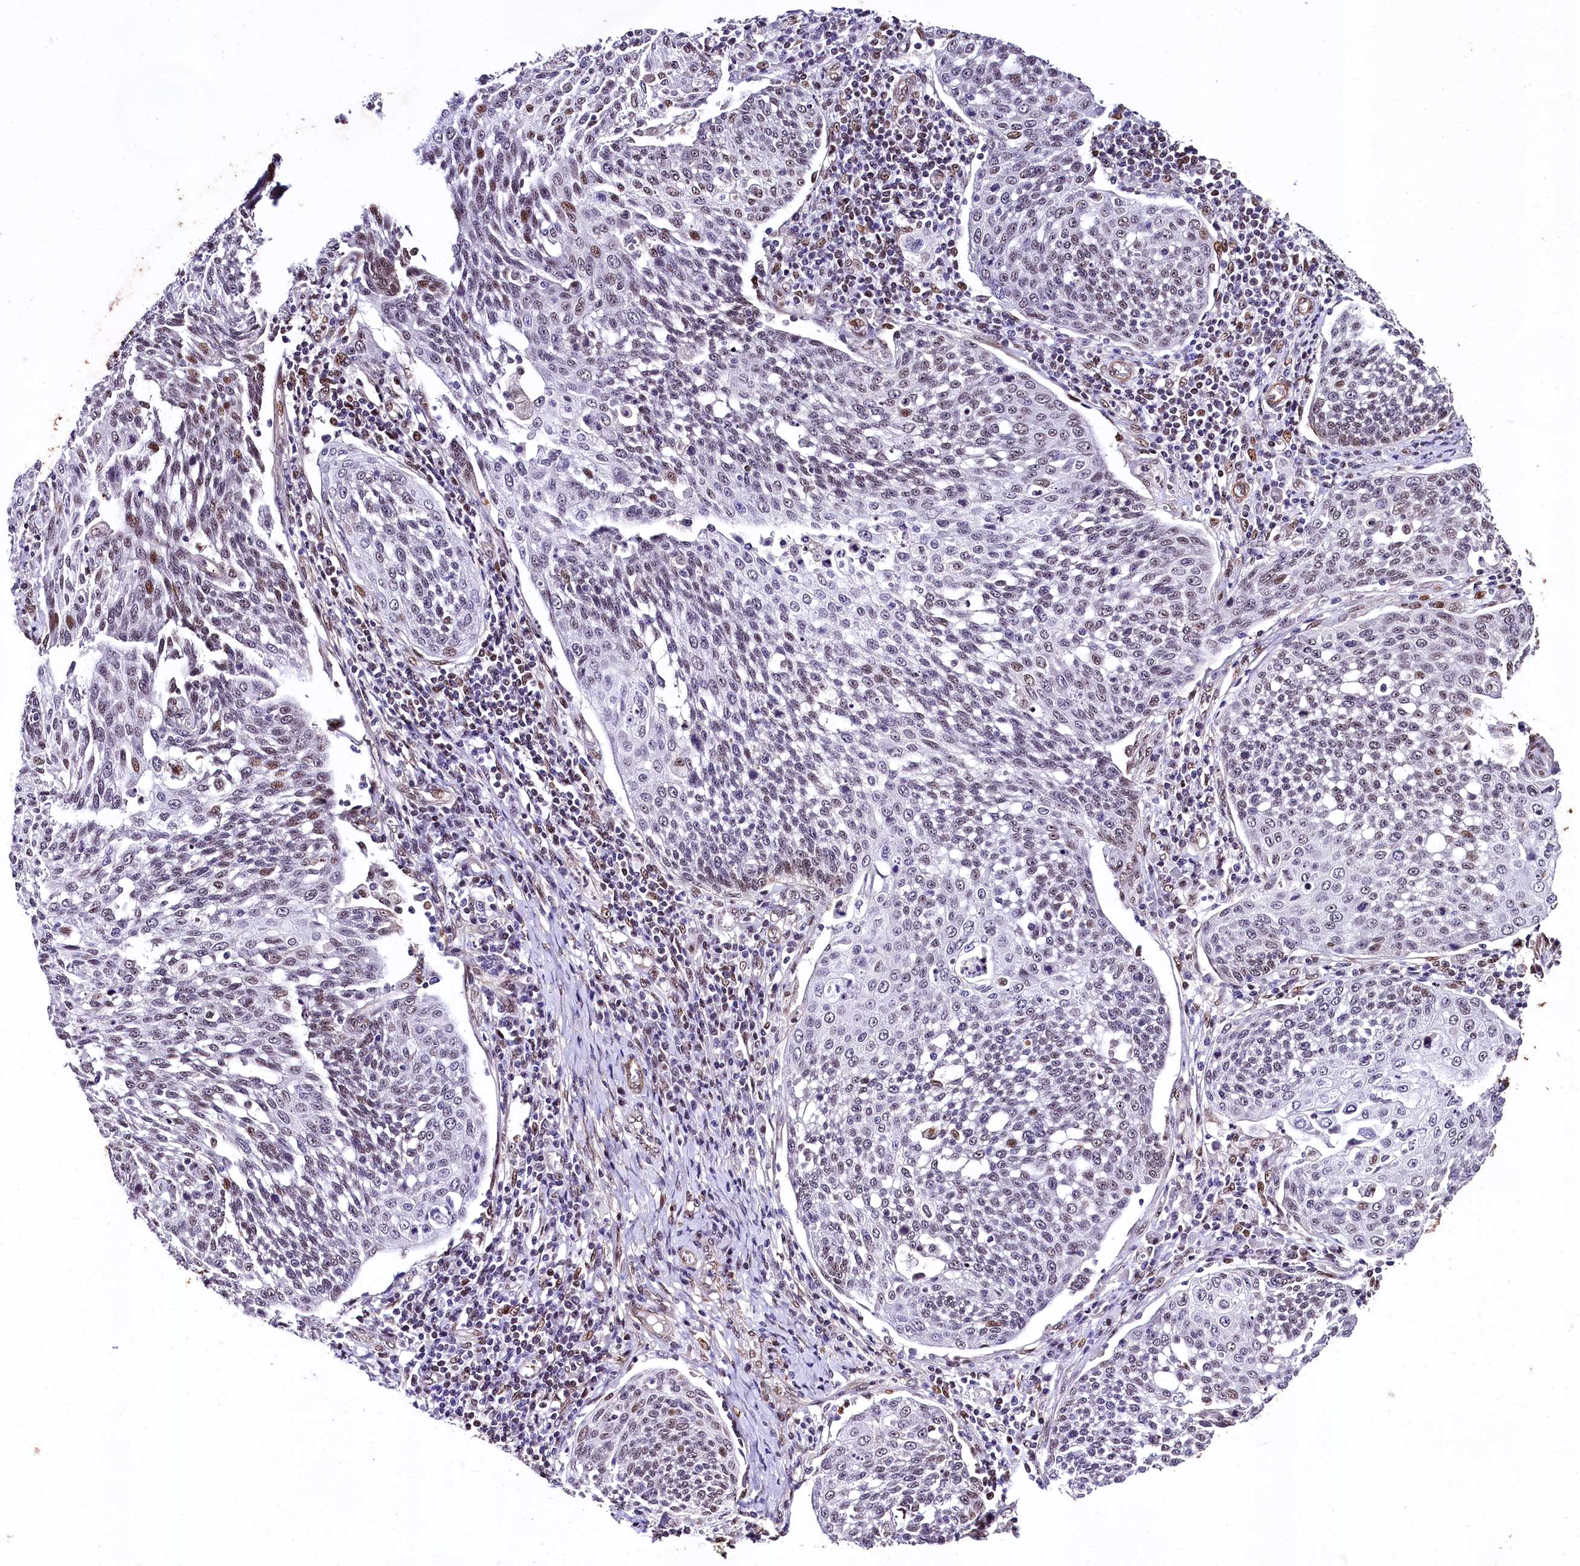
{"staining": {"intensity": "weak", "quantity": "<25%", "location": "nuclear"}, "tissue": "cervical cancer", "cell_type": "Tumor cells", "image_type": "cancer", "snomed": [{"axis": "morphology", "description": "Squamous cell carcinoma, NOS"}, {"axis": "topography", "description": "Cervix"}], "caption": "High magnification brightfield microscopy of cervical cancer stained with DAB (brown) and counterstained with hematoxylin (blue): tumor cells show no significant expression.", "gene": "SAMD10", "patient": {"sex": "female", "age": 34}}